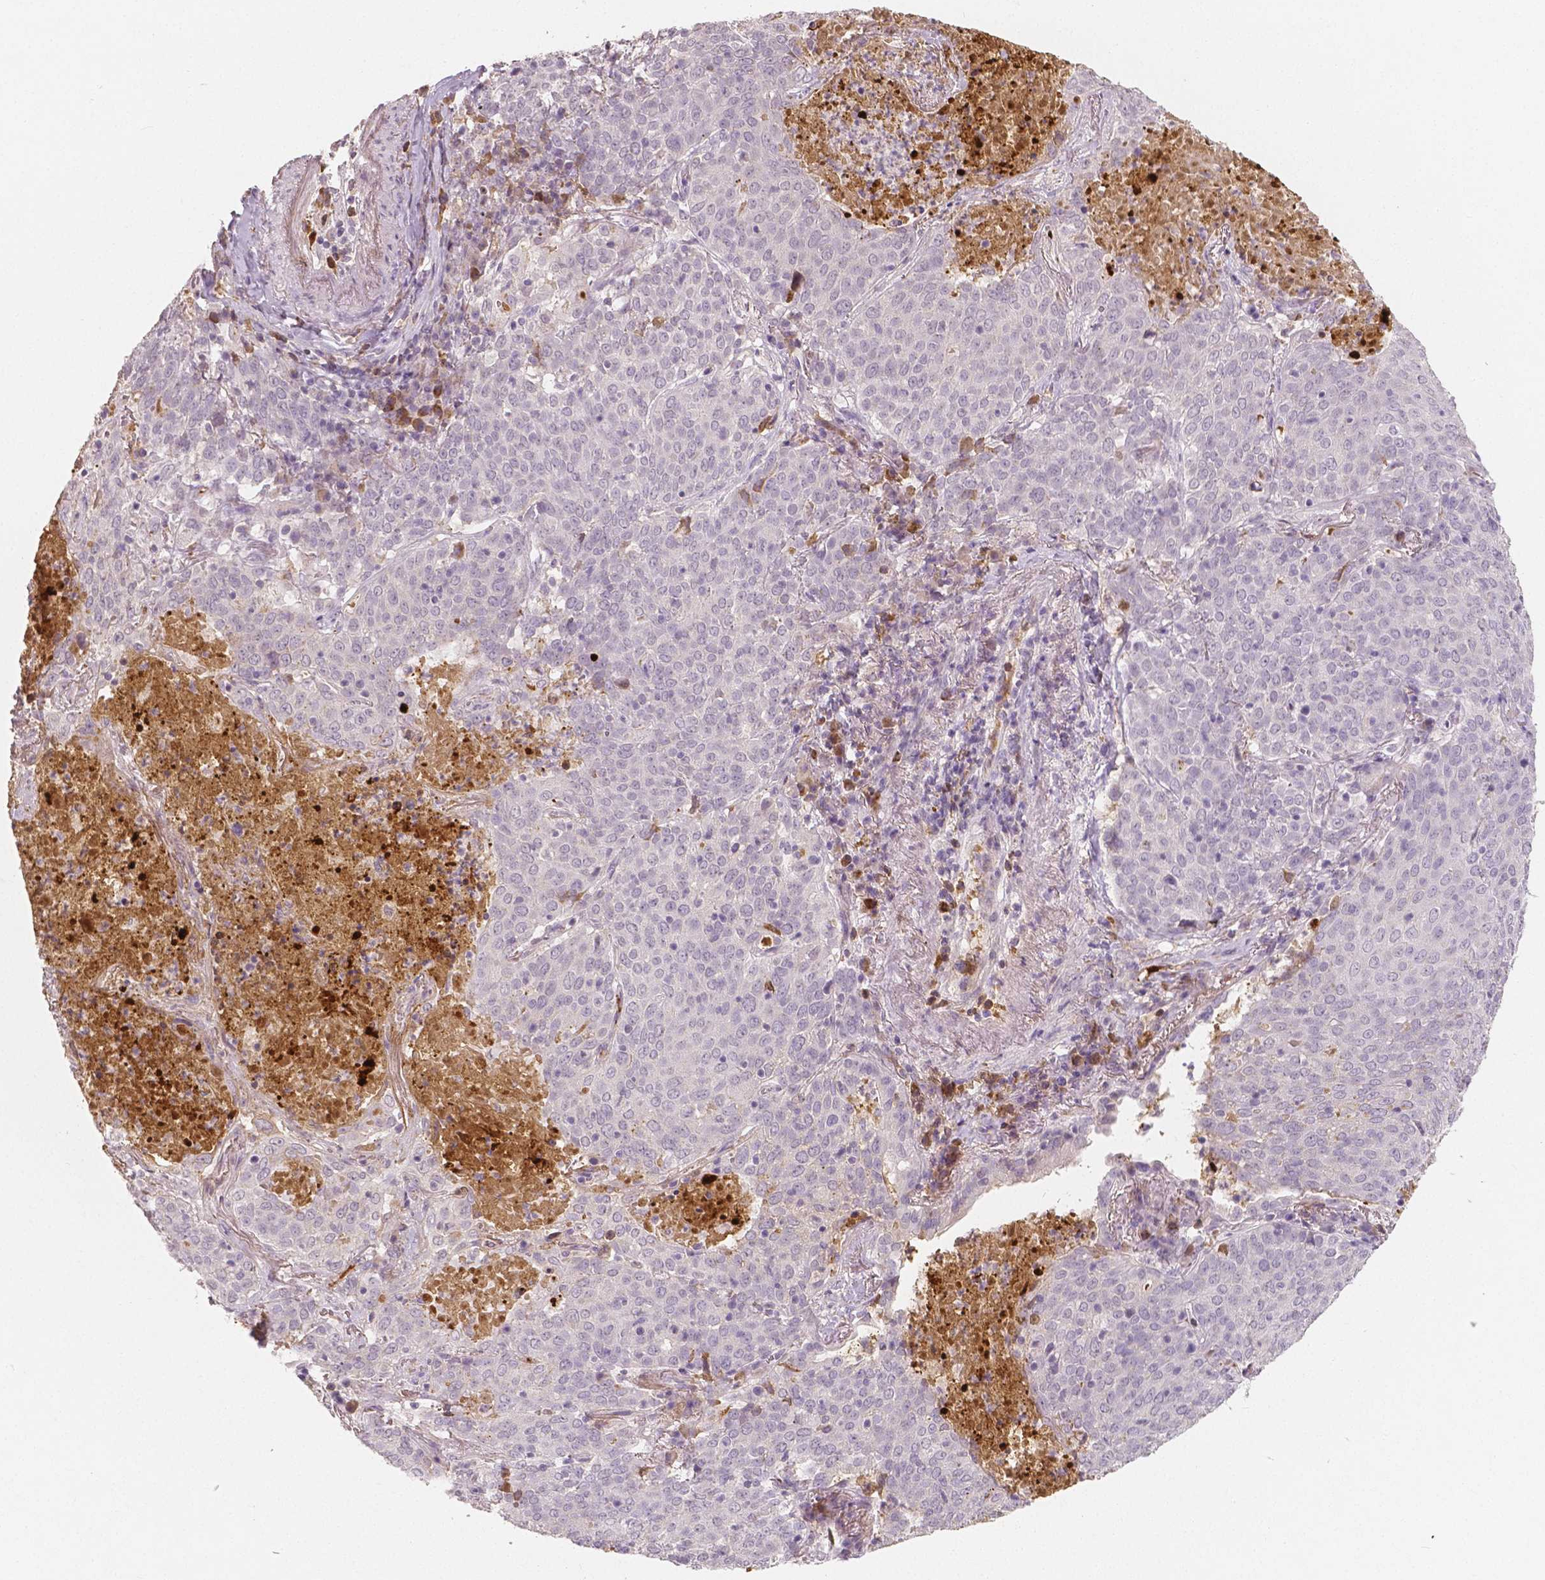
{"staining": {"intensity": "negative", "quantity": "none", "location": "none"}, "tissue": "lung cancer", "cell_type": "Tumor cells", "image_type": "cancer", "snomed": [{"axis": "morphology", "description": "Squamous cell carcinoma, NOS"}, {"axis": "topography", "description": "Lung"}], "caption": "The immunohistochemistry histopathology image has no significant expression in tumor cells of lung cancer (squamous cell carcinoma) tissue.", "gene": "APOA4", "patient": {"sex": "male", "age": 82}}